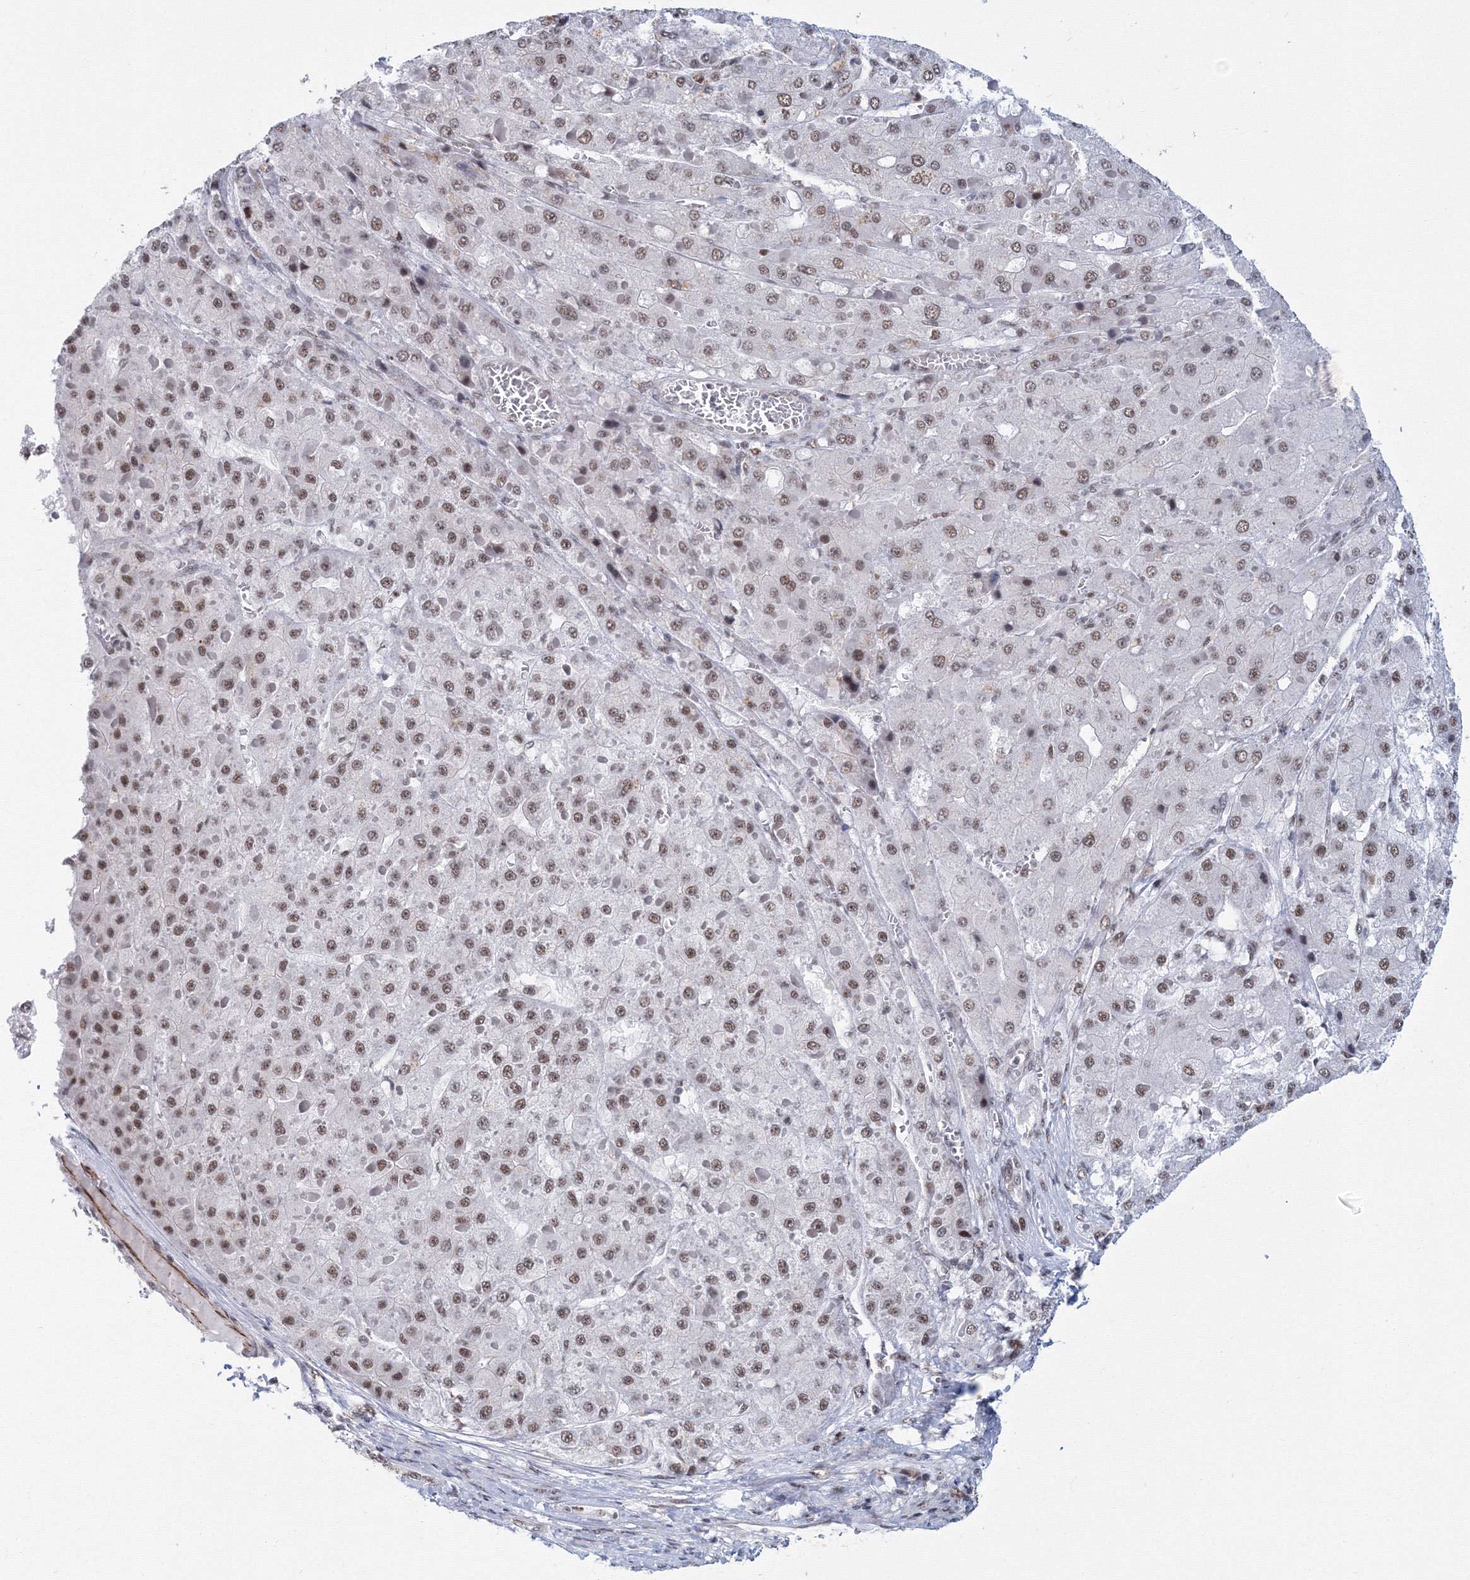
{"staining": {"intensity": "moderate", "quantity": ">75%", "location": "nuclear"}, "tissue": "liver cancer", "cell_type": "Tumor cells", "image_type": "cancer", "snomed": [{"axis": "morphology", "description": "Carcinoma, Hepatocellular, NOS"}, {"axis": "topography", "description": "Liver"}], "caption": "Immunohistochemical staining of hepatocellular carcinoma (liver) exhibits moderate nuclear protein staining in approximately >75% of tumor cells.", "gene": "SF3B6", "patient": {"sex": "female", "age": 73}}